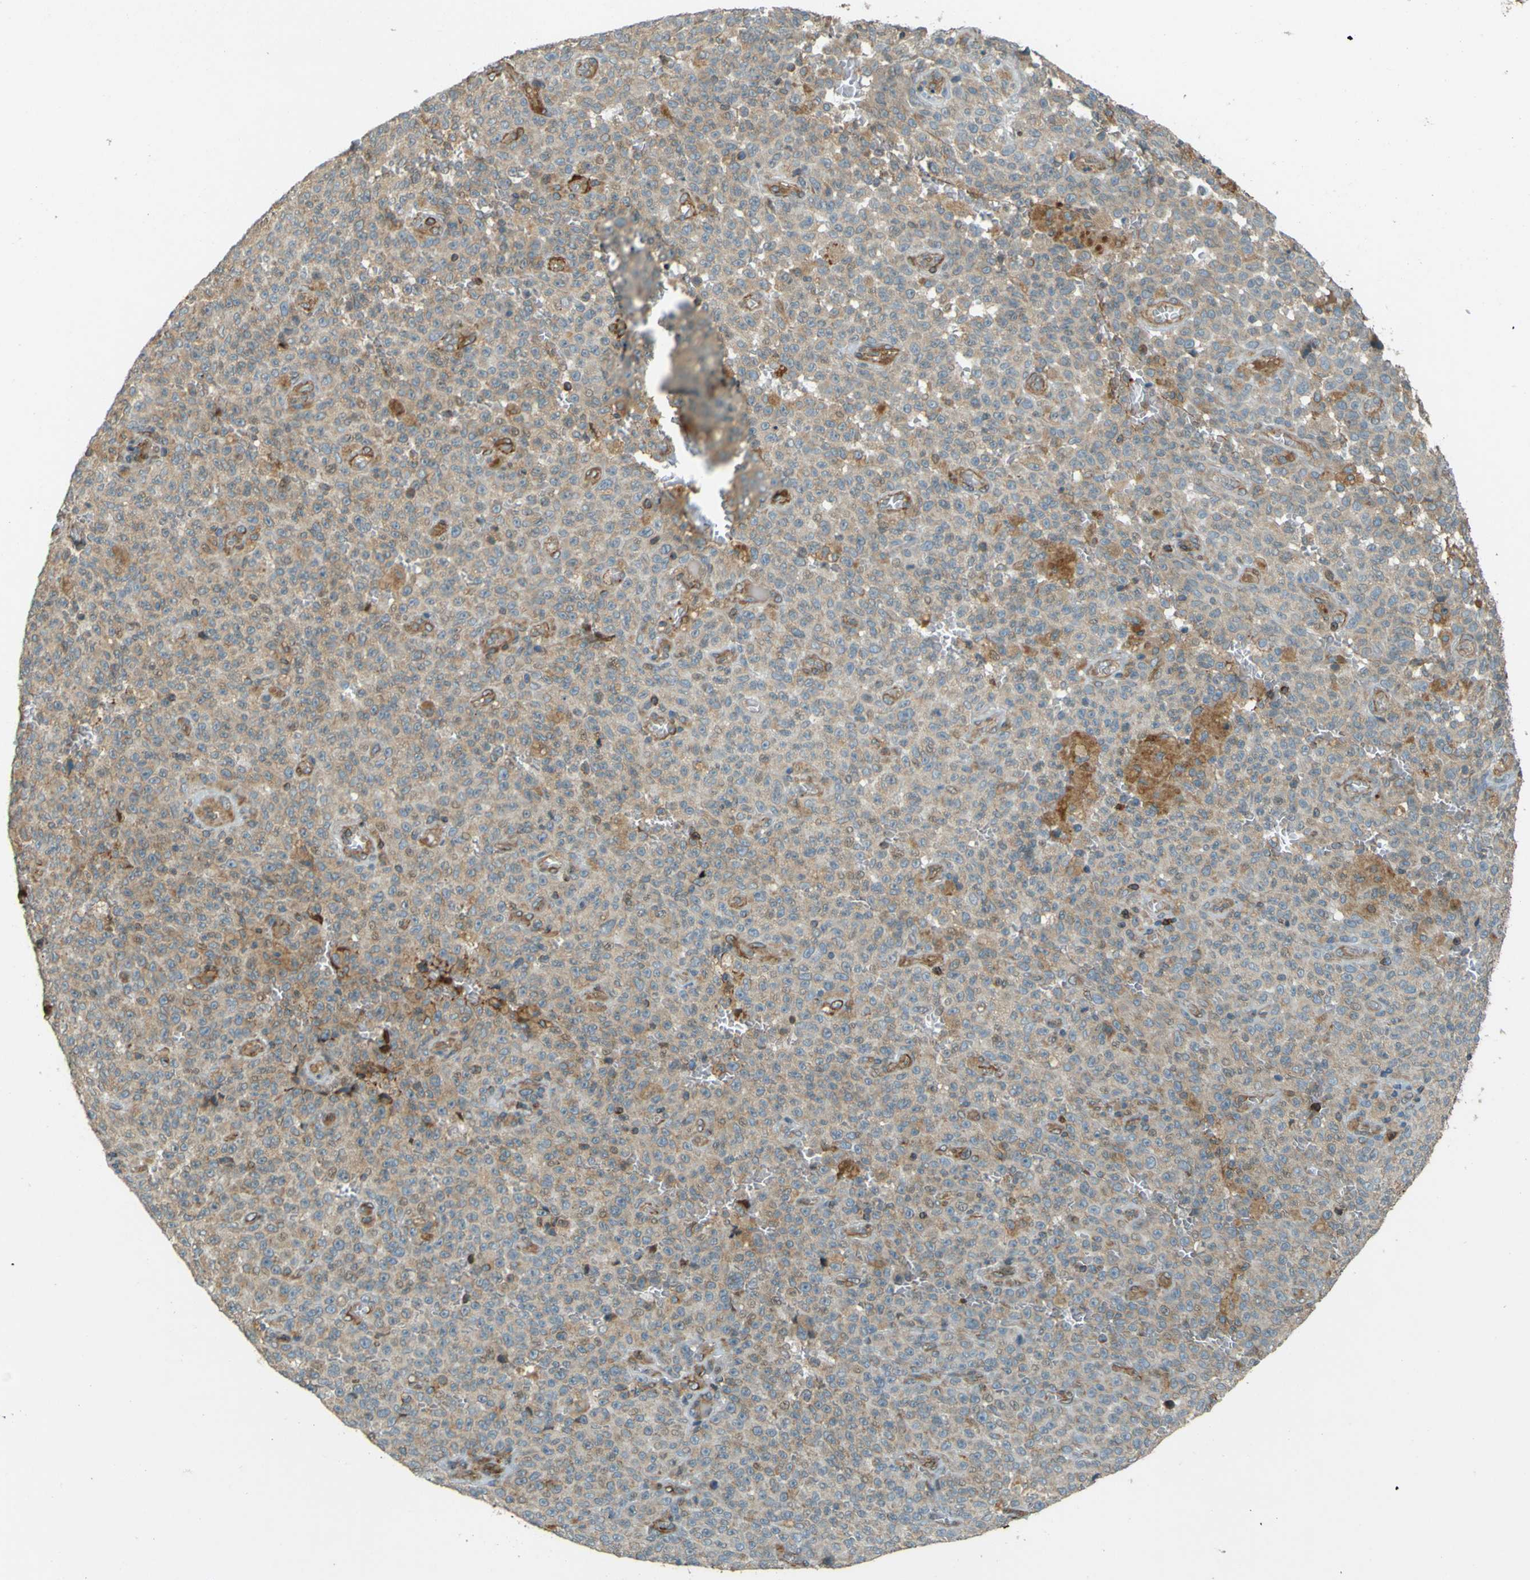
{"staining": {"intensity": "weak", "quantity": ">75%", "location": "cytoplasmic/membranous"}, "tissue": "melanoma", "cell_type": "Tumor cells", "image_type": "cancer", "snomed": [{"axis": "morphology", "description": "Malignant melanoma, NOS"}, {"axis": "topography", "description": "Skin"}], "caption": "Malignant melanoma was stained to show a protein in brown. There is low levels of weak cytoplasmic/membranous staining in approximately >75% of tumor cells.", "gene": "LPCAT1", "patient": {"sex": "female", "age": 82}}